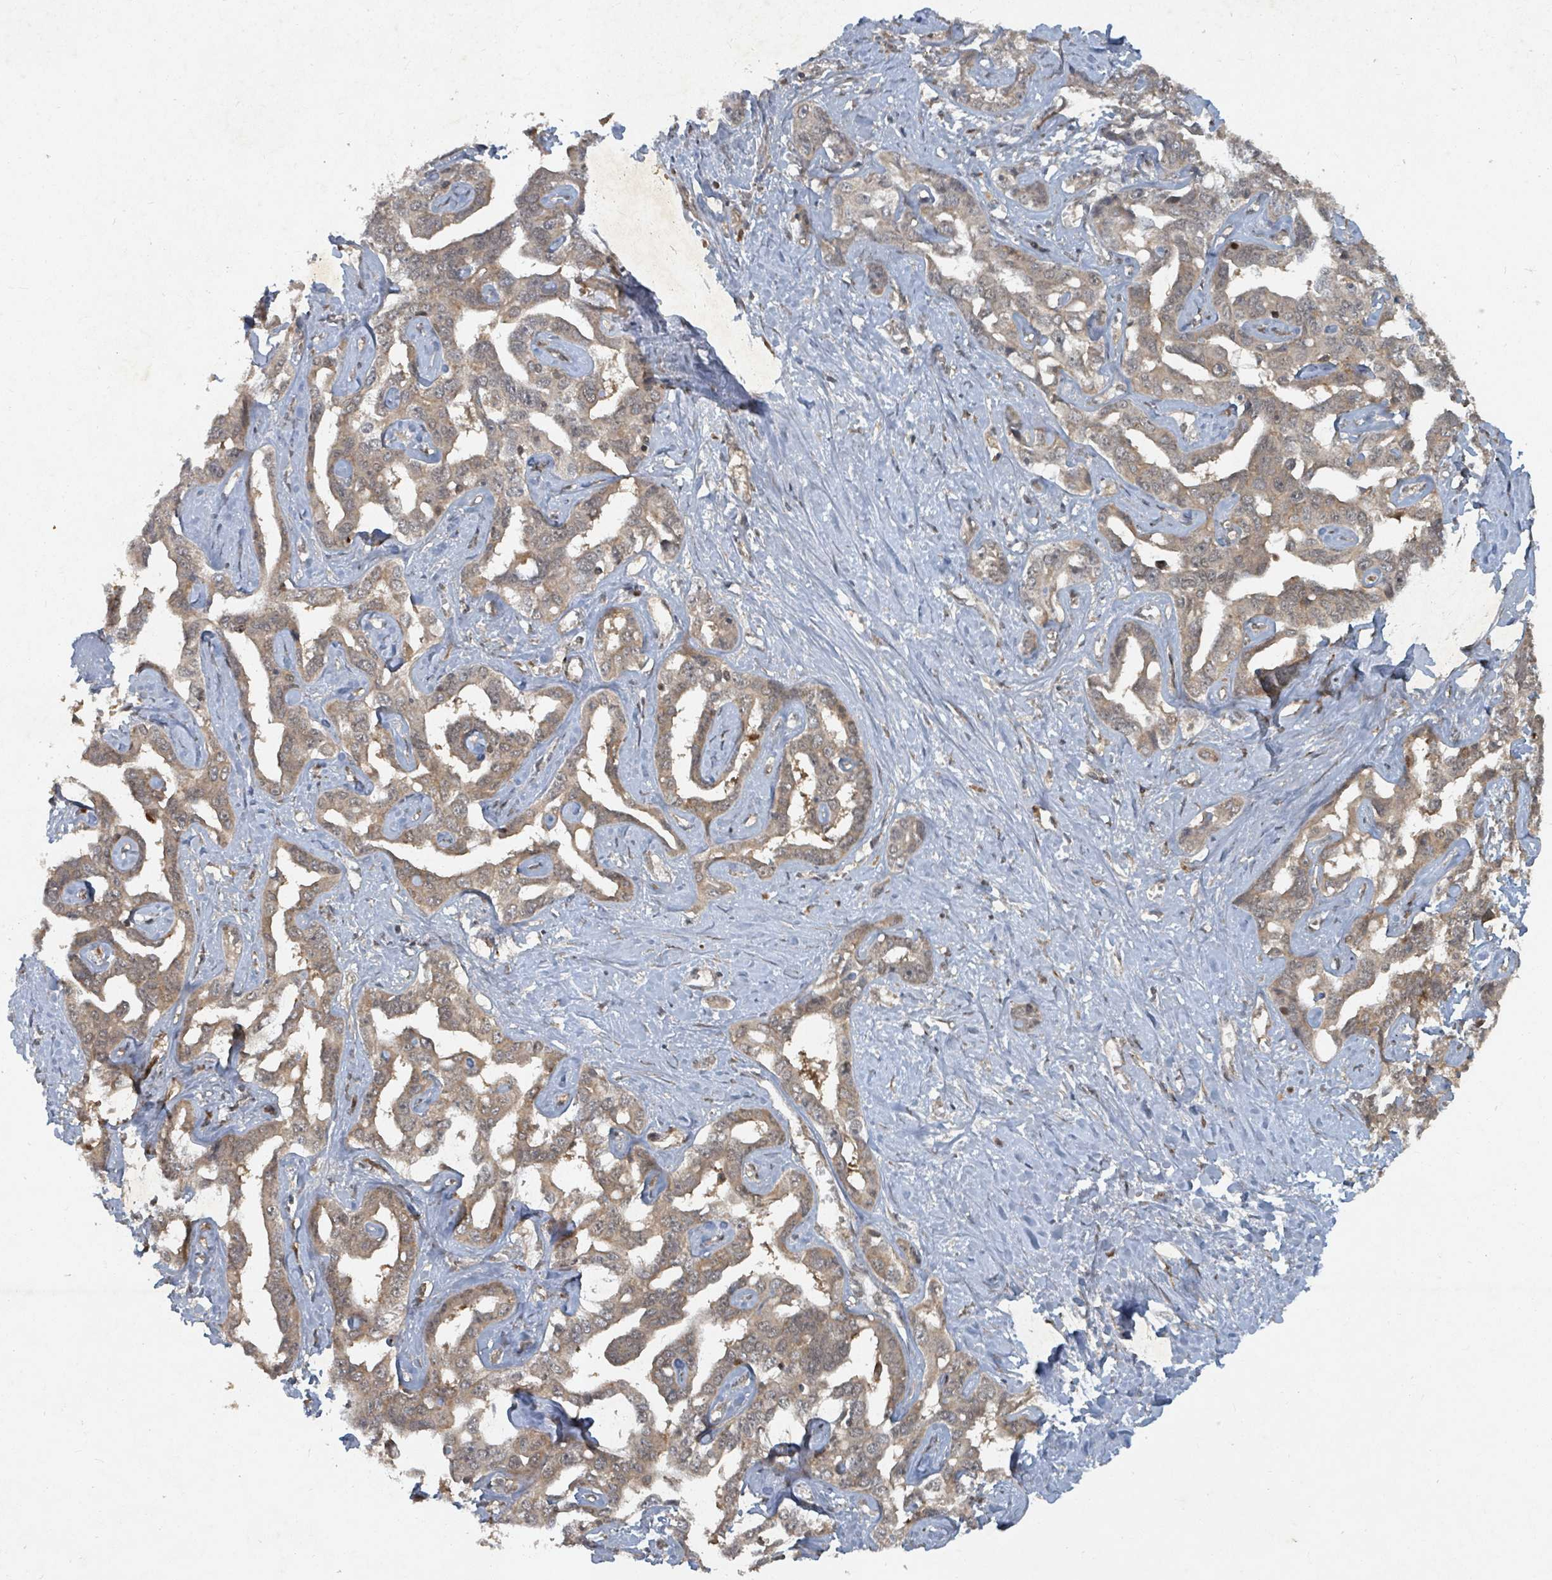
{"staining": {"intensity": "weak", "quantity": ">75%", "location": "cytoplasmic/membranous,nuclear"}, "tissue": "liver cancer", "cell_type": "Tumor cells", "image_type": "cancer", "snomed": [{"axis": "morphology", "description": "Cholangiocarcinoma"}, {"axis": "topography", "description": "Liver"}], "caption": "Tumor cells demonstrate low levels of weak cytoplasmic/membranous and nuclear expression in approximately >75% of cells in liver cancer.", "gene": "KDM4E", "patient": {"sex": "male", "age": 59}}